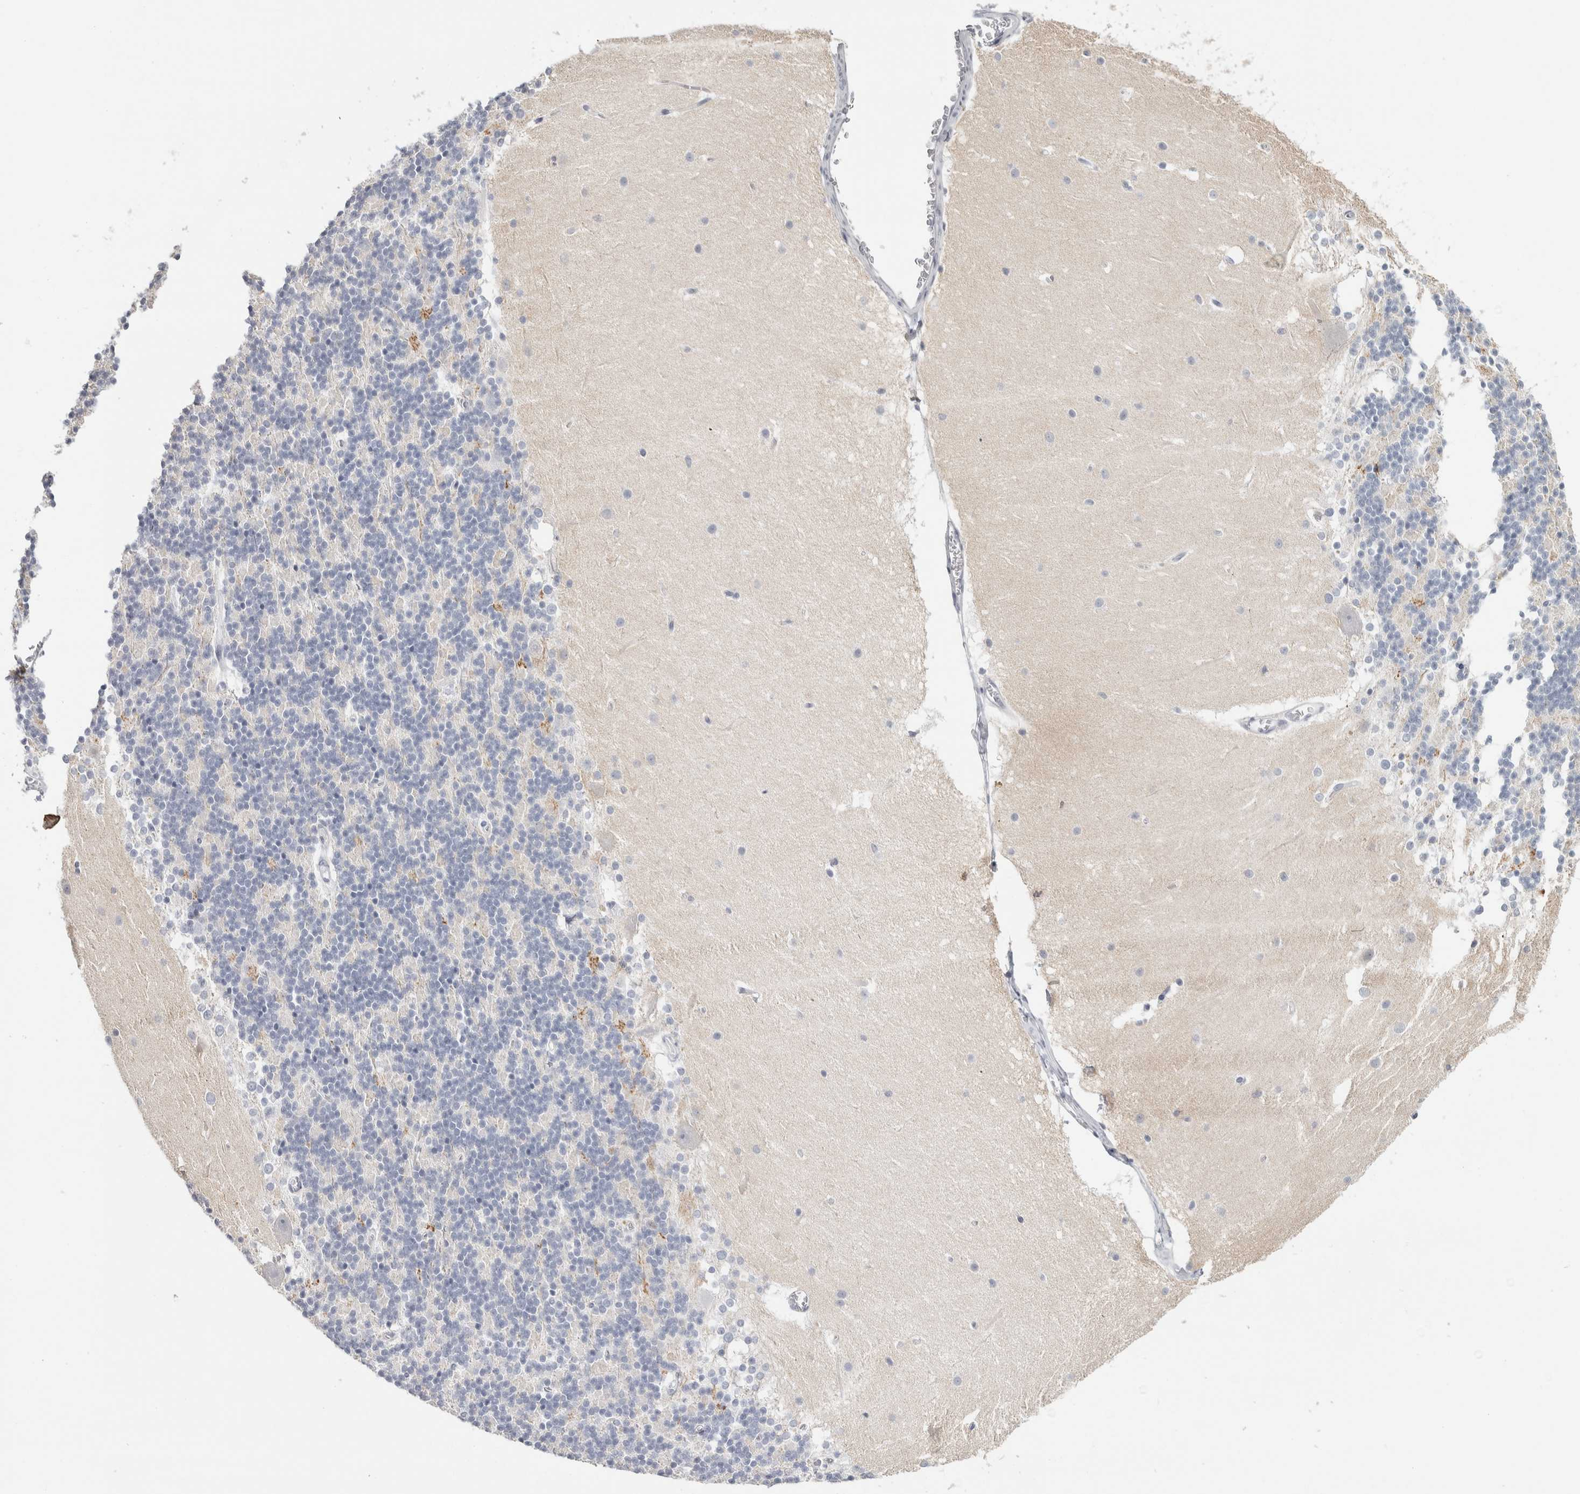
{"staining": {"intensity": "negative", "quantity": "none", "location": "none"}, "tissue": "cerebellum", "cell_type": "Cells in granular layer", "image_type": "normal", "snomed": [{"axis": "morphology", "description": "Normal tissue, NOS"}, {"axis": "topography", "description": "Cerebellum"}], "caption": "High power microscopy histopathology image of an immunohistochemistry (IHC) photomicrograph of unremarkable cerebellum, revealing no significant positivity in cells in granular layer.", "gene": "RPH3AL", "patient": {"sex": "female", "age": 19}}